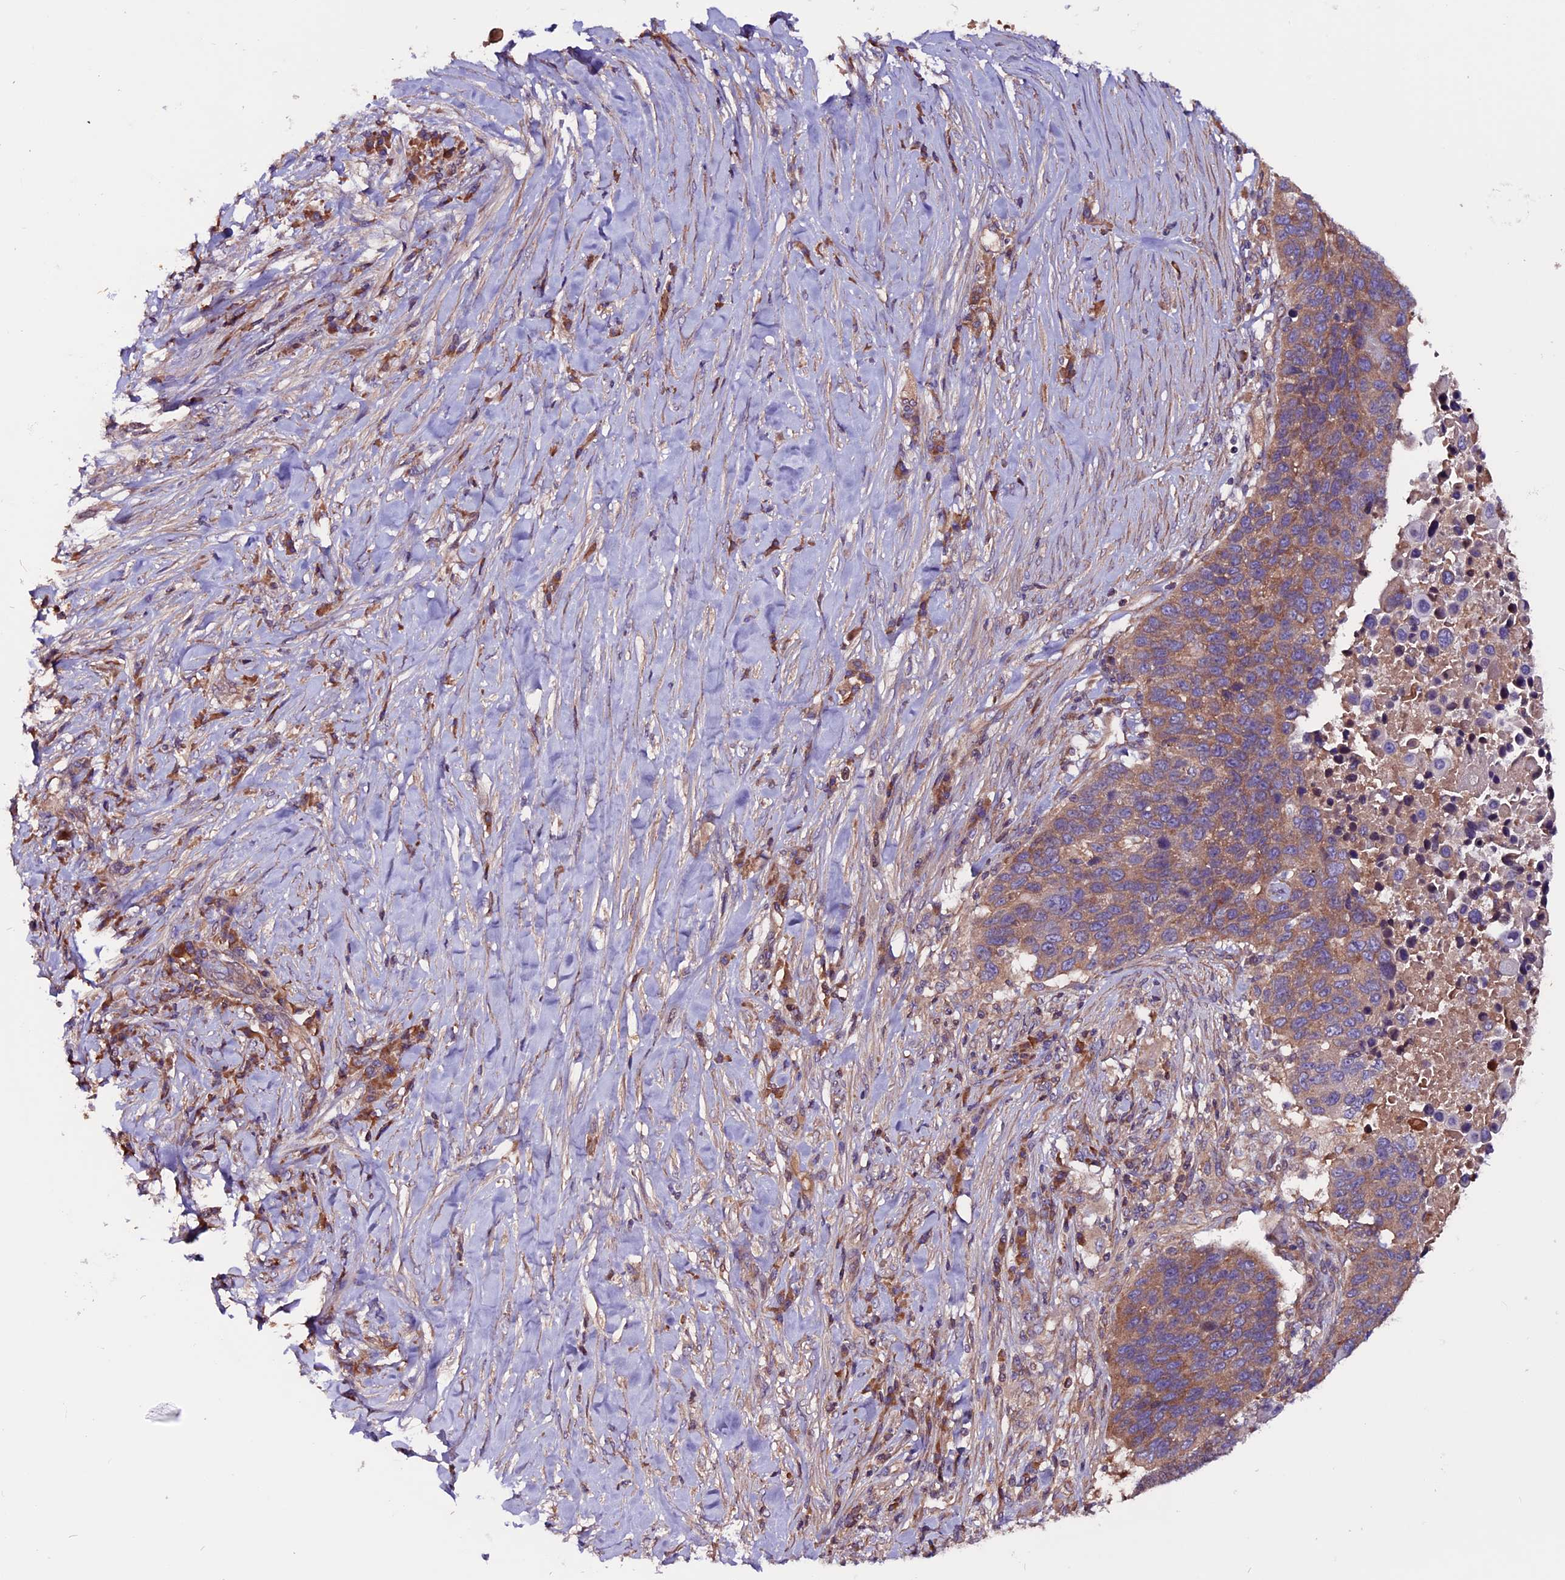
{"staining": {"intensity": "moderate", "quantity": "<25%", "location": "cytoplasmic/membranous"}, "tissue": "lung cancer", "cell_type": "Tumor cells", "image_type": "cancer", "snomed": [{"axis": "morphology", "description": "Normal tissue, NOS"}, {"axis": "morphology", "description": "Squamous cell carcinoma, NOS"}, {"axis": "topography", "description": "Lymph node"}, {"axis": "topography", "description": "Lung"}], "caption": "Immunohistochemistry image of human lung cancer (squamous cell carcinoma) stained for a protein (brown), which reveals low levels of moderate cytoplasmic/membranous staining in about <25% of tumor cells.", "gene": "ZNF598", "patient": {"sex": "male", "age": 66}}